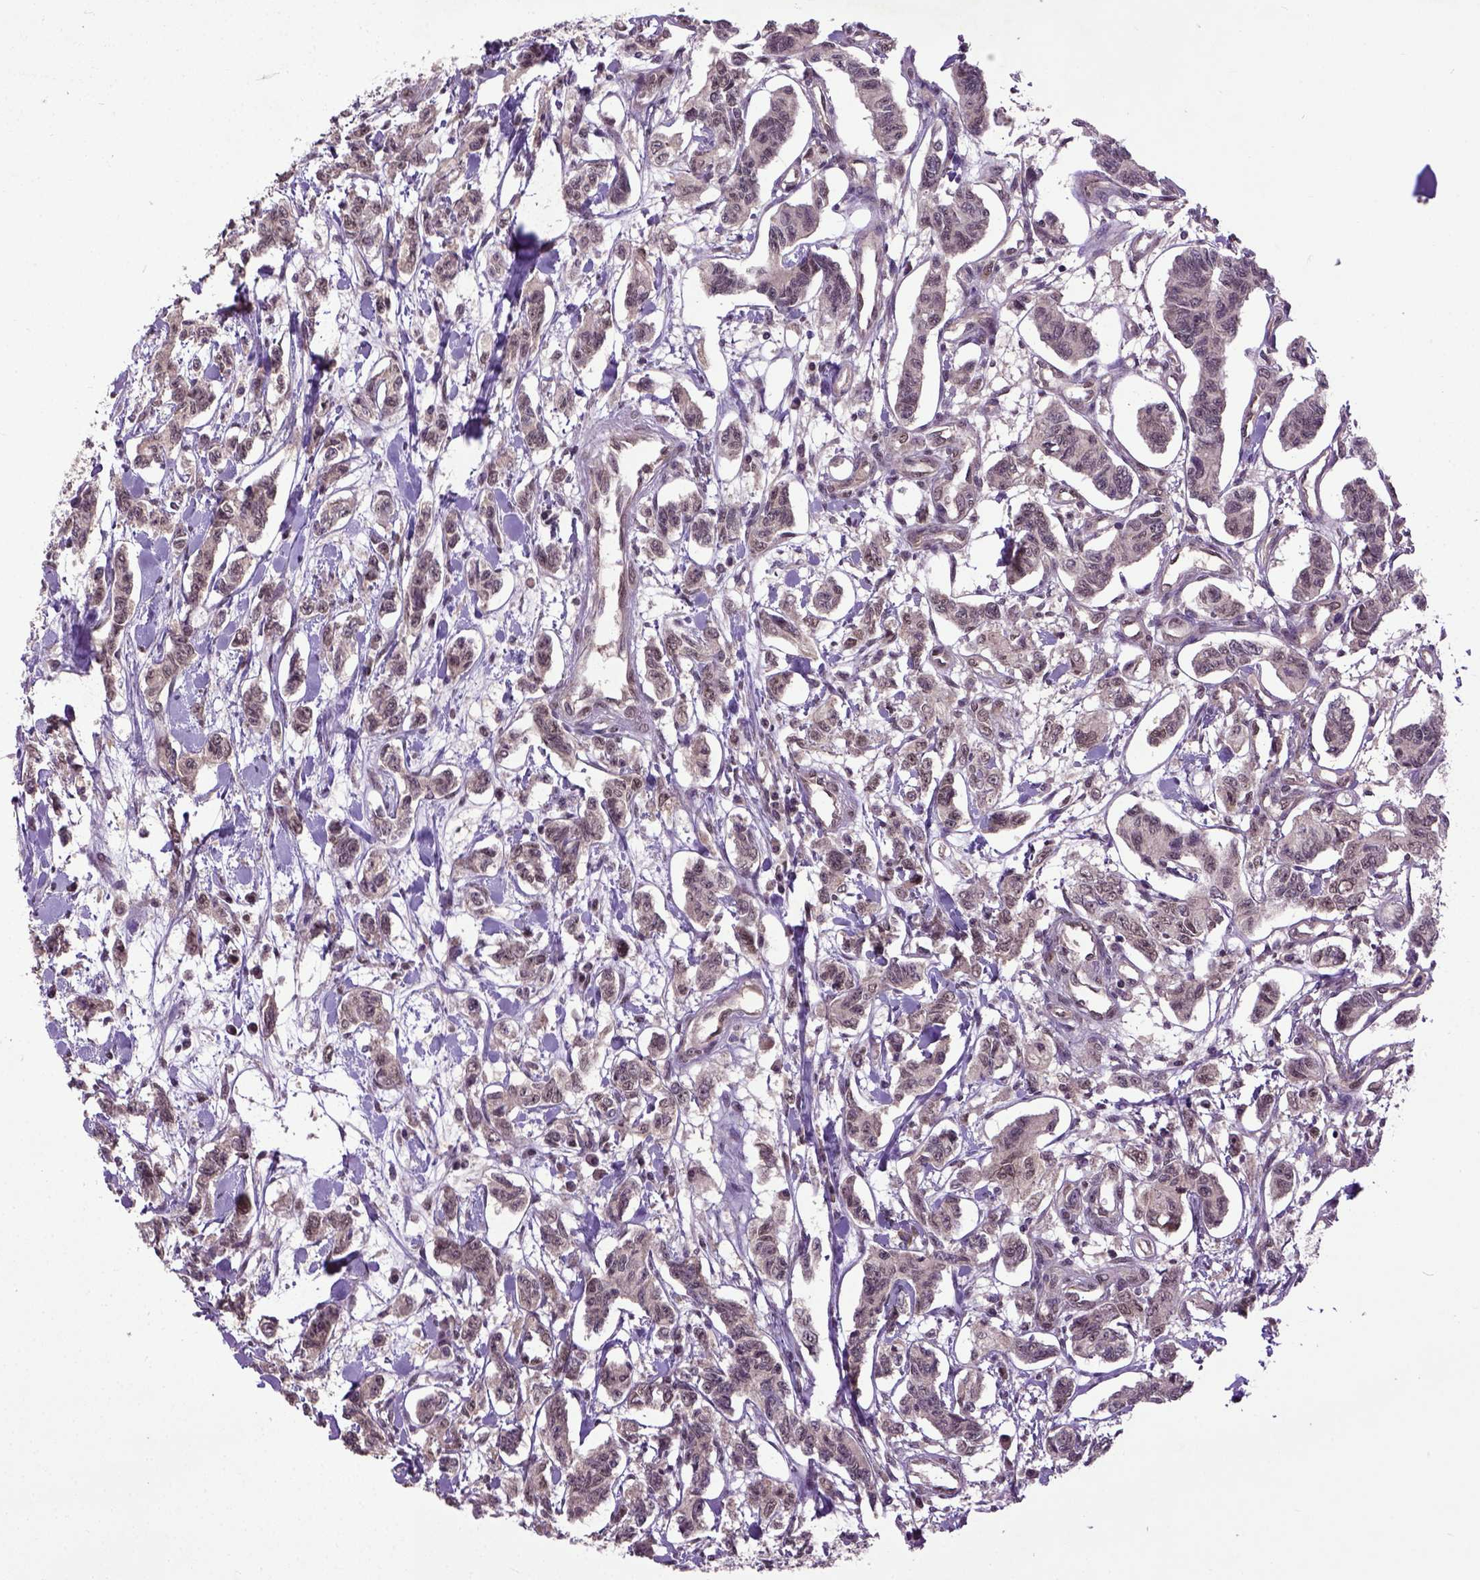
{"staining": {"intensity": "negative", "quantity": "none", "location": "none"}, "tissue": "carcinoid", "cell_type": "Tumor cells", "image_type": "cancer", "snomed": [{"axis": "morphology", "description": "Carcinoid, malignant, NOS"}, {"axis": "topography", "description": "Kidney"}], "caption": "An IHC photomicrograph of carcinoid (malignant) is shown. There is no staining in tumor cells of carcinoid (malignant).", "gene": "UBA3", "patient": {"sex": "female", "age": 41}}